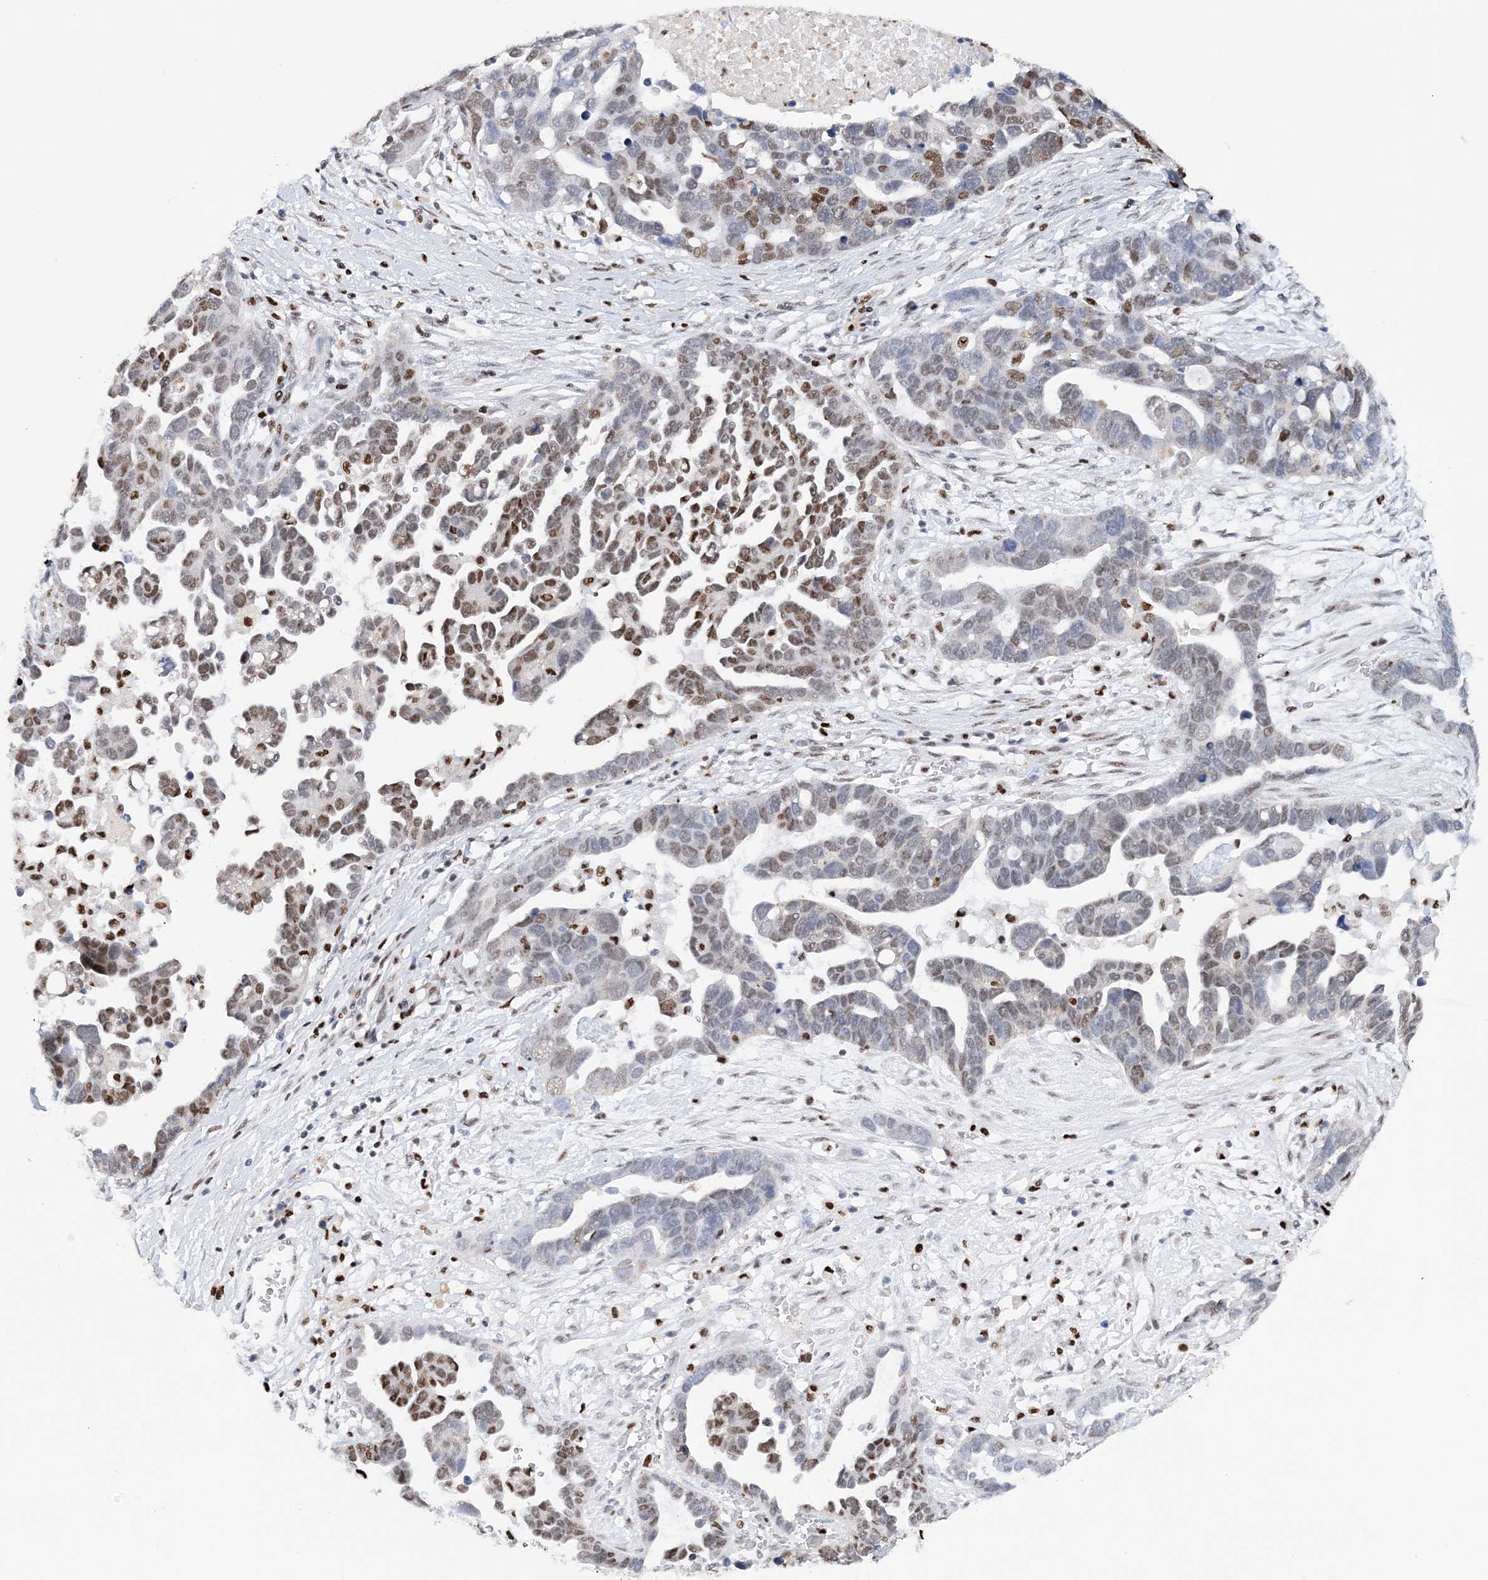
{"staining": {"intensity": "moderate", "quantity": "25%-75%", "location": "nuclear"}, "tissue": "ovarian cancer", "cell_type": "Tumor cells", "image_type": "cancer", "snomed": [{"axis": "morphology", "description": "Cystadenocarcinoma, serous, NOS"}, {"axis": "topography", "description": "Ovary"}], "caption": "A high-resolution micrograph shows immunohistochemistry staining of ovarian serous cystadenocarcinoma, which exhibits moderate nuclear staining in approximately 25%-75% of tumor cells. Immunohistochemistry (ihc) stains the protein of interest in brown and the nuclei are stained blue.", "gene": "NIT2", "patient": {"sex": "female", "age": 54}}